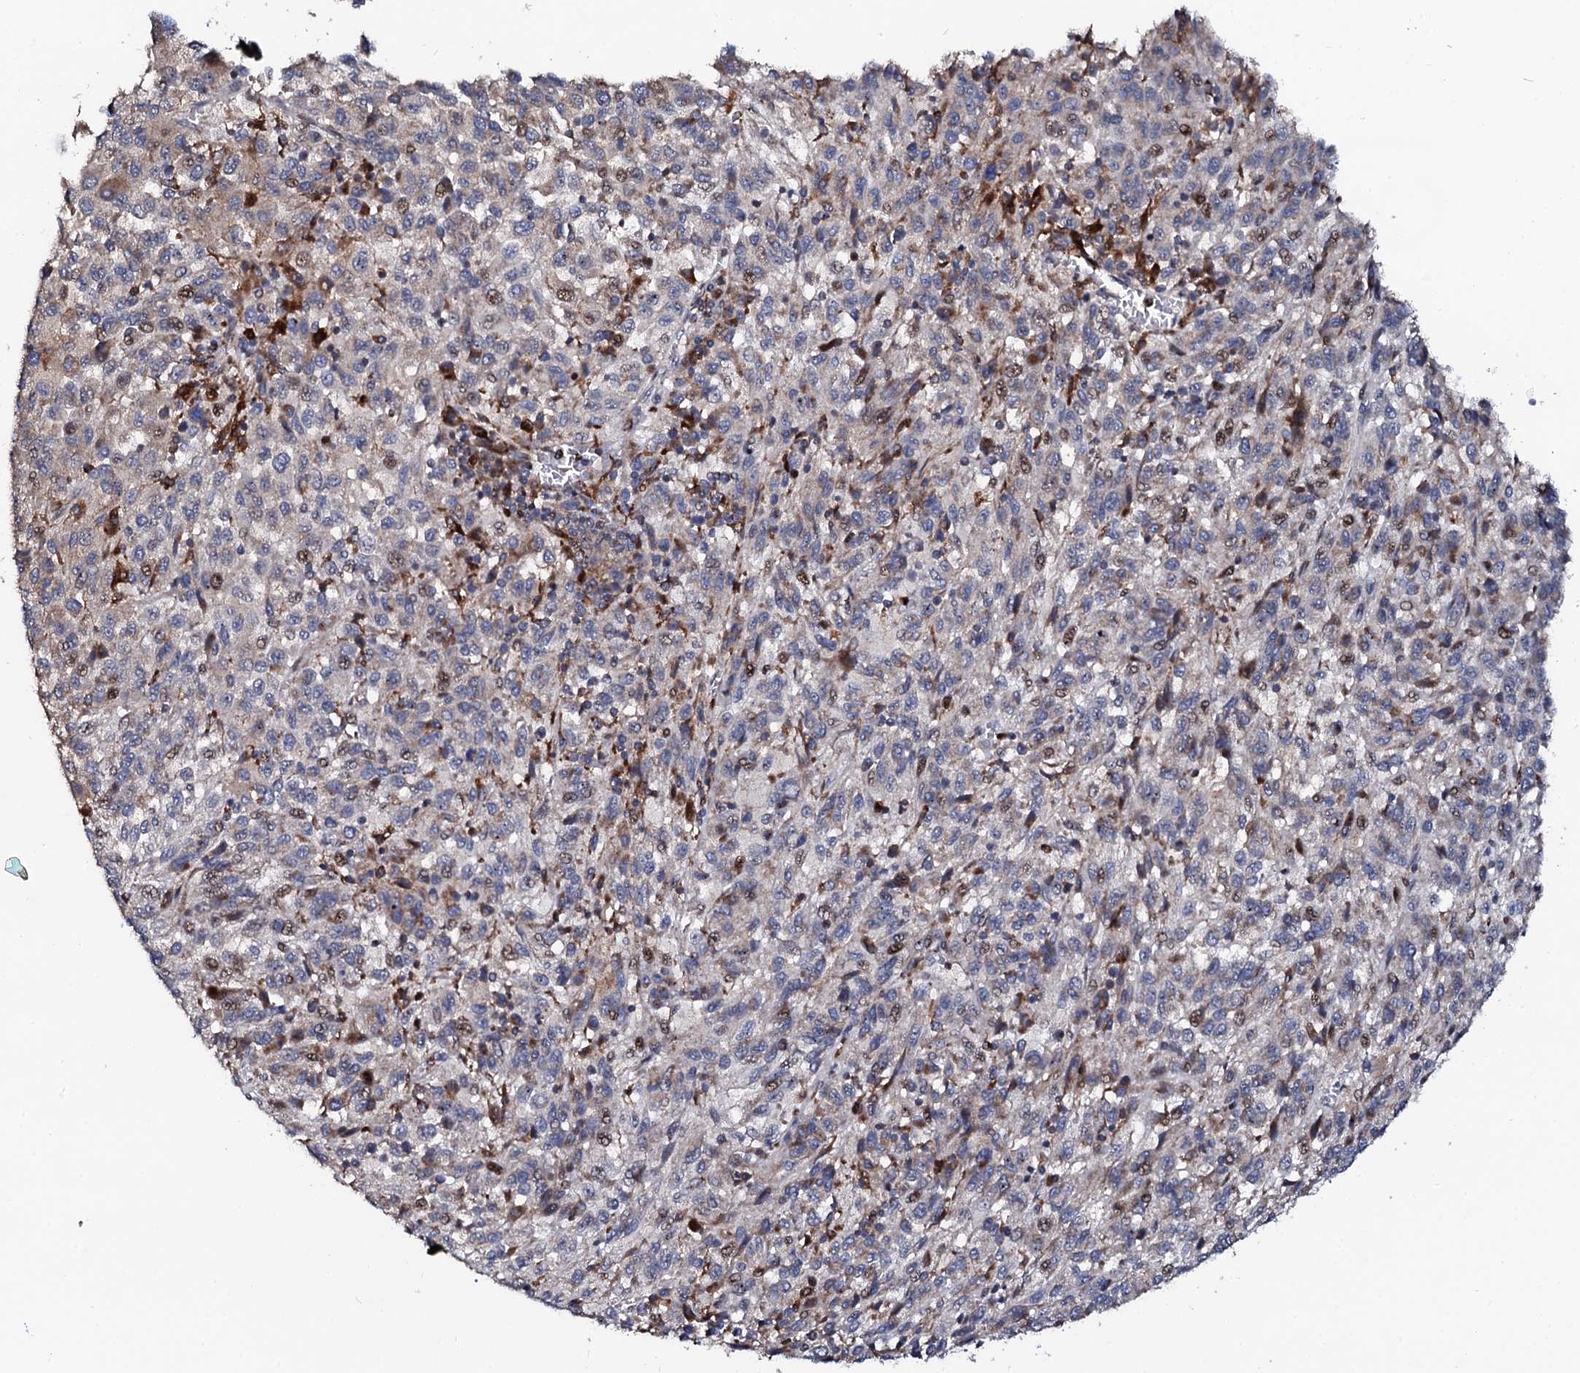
{"staining": {"intensity": "moderate", "quantity": "<25%", "location": "nuclear"}, "tissue": "melanoma", "cell_type": "Tumor cells", "image_type": "cancer", "snomed": [{"axis": "morphology", "description": "Malignant melanoma, Metastatic site"}, {"axis": "topography", "description": "Lung"}], "caption": "Protein expression analysis of human malignant melanoma (metastatic site) reveals moderate nuclear expression in approximately <25% of tumor cells.", "gene": "TCIRG1", "patient": {"sex": "male", "age": 64}}